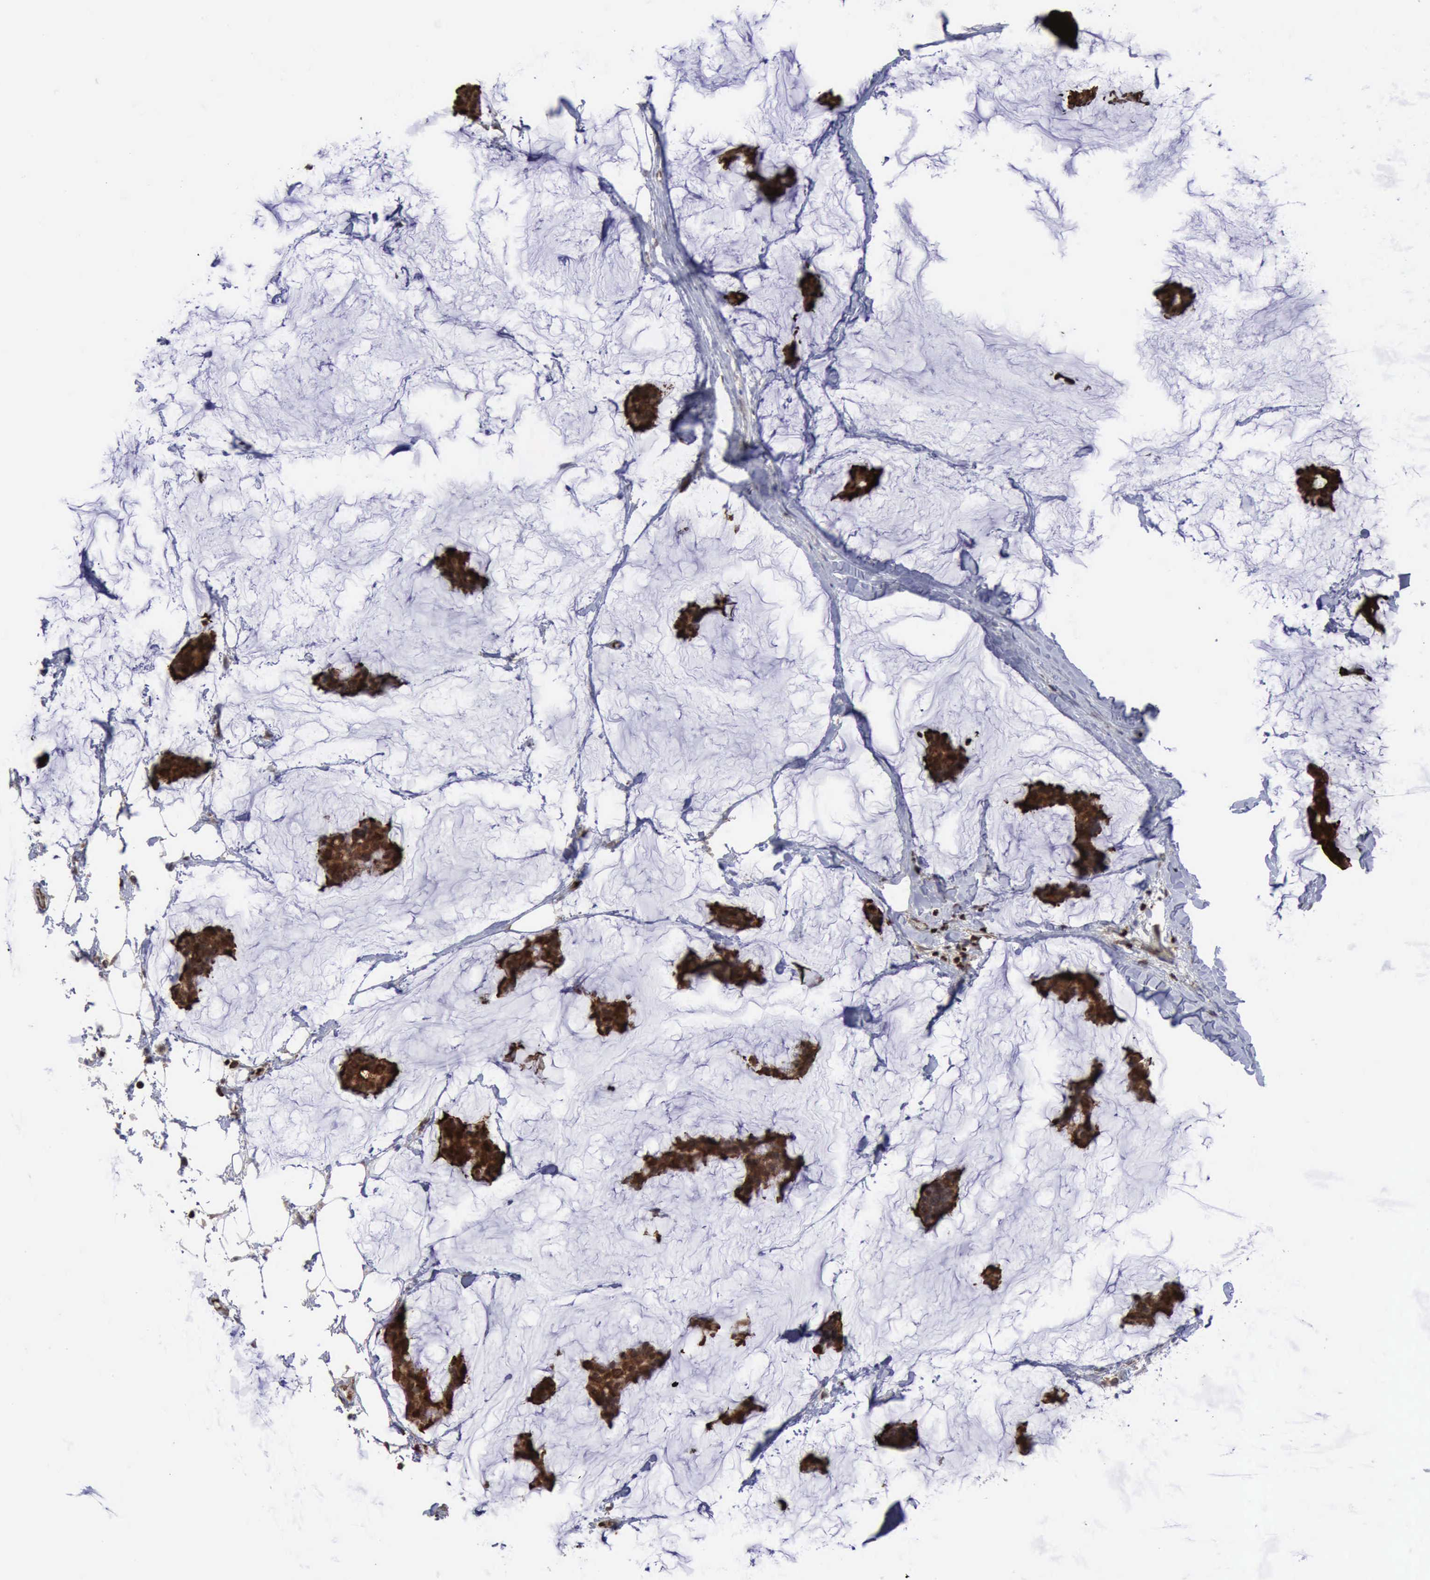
{"staining": {"intensity": "strong", "quantity": ">75%", "location": "cytoplasmic/membranous,nuclear"}, "tissue": "breast cancer", "cell_type": "Tumor cells", "image_type": "cancer", "snomed": [{"axis": "morphology", "description": "Duct carcinoma"}, {"axis": "topography", "description": "Breast"}], "caption": "Protein positivity by immunohistochemistry exhibits strong cytoplasmic/membranous and nuclear expression in approximately >75% of tumor cells in breast intraductal carcinoma. (IHC, brightfield microscopy, high magnification).", "gene": "PDCD4", "patient": {"sex": "female", "age": 93}}